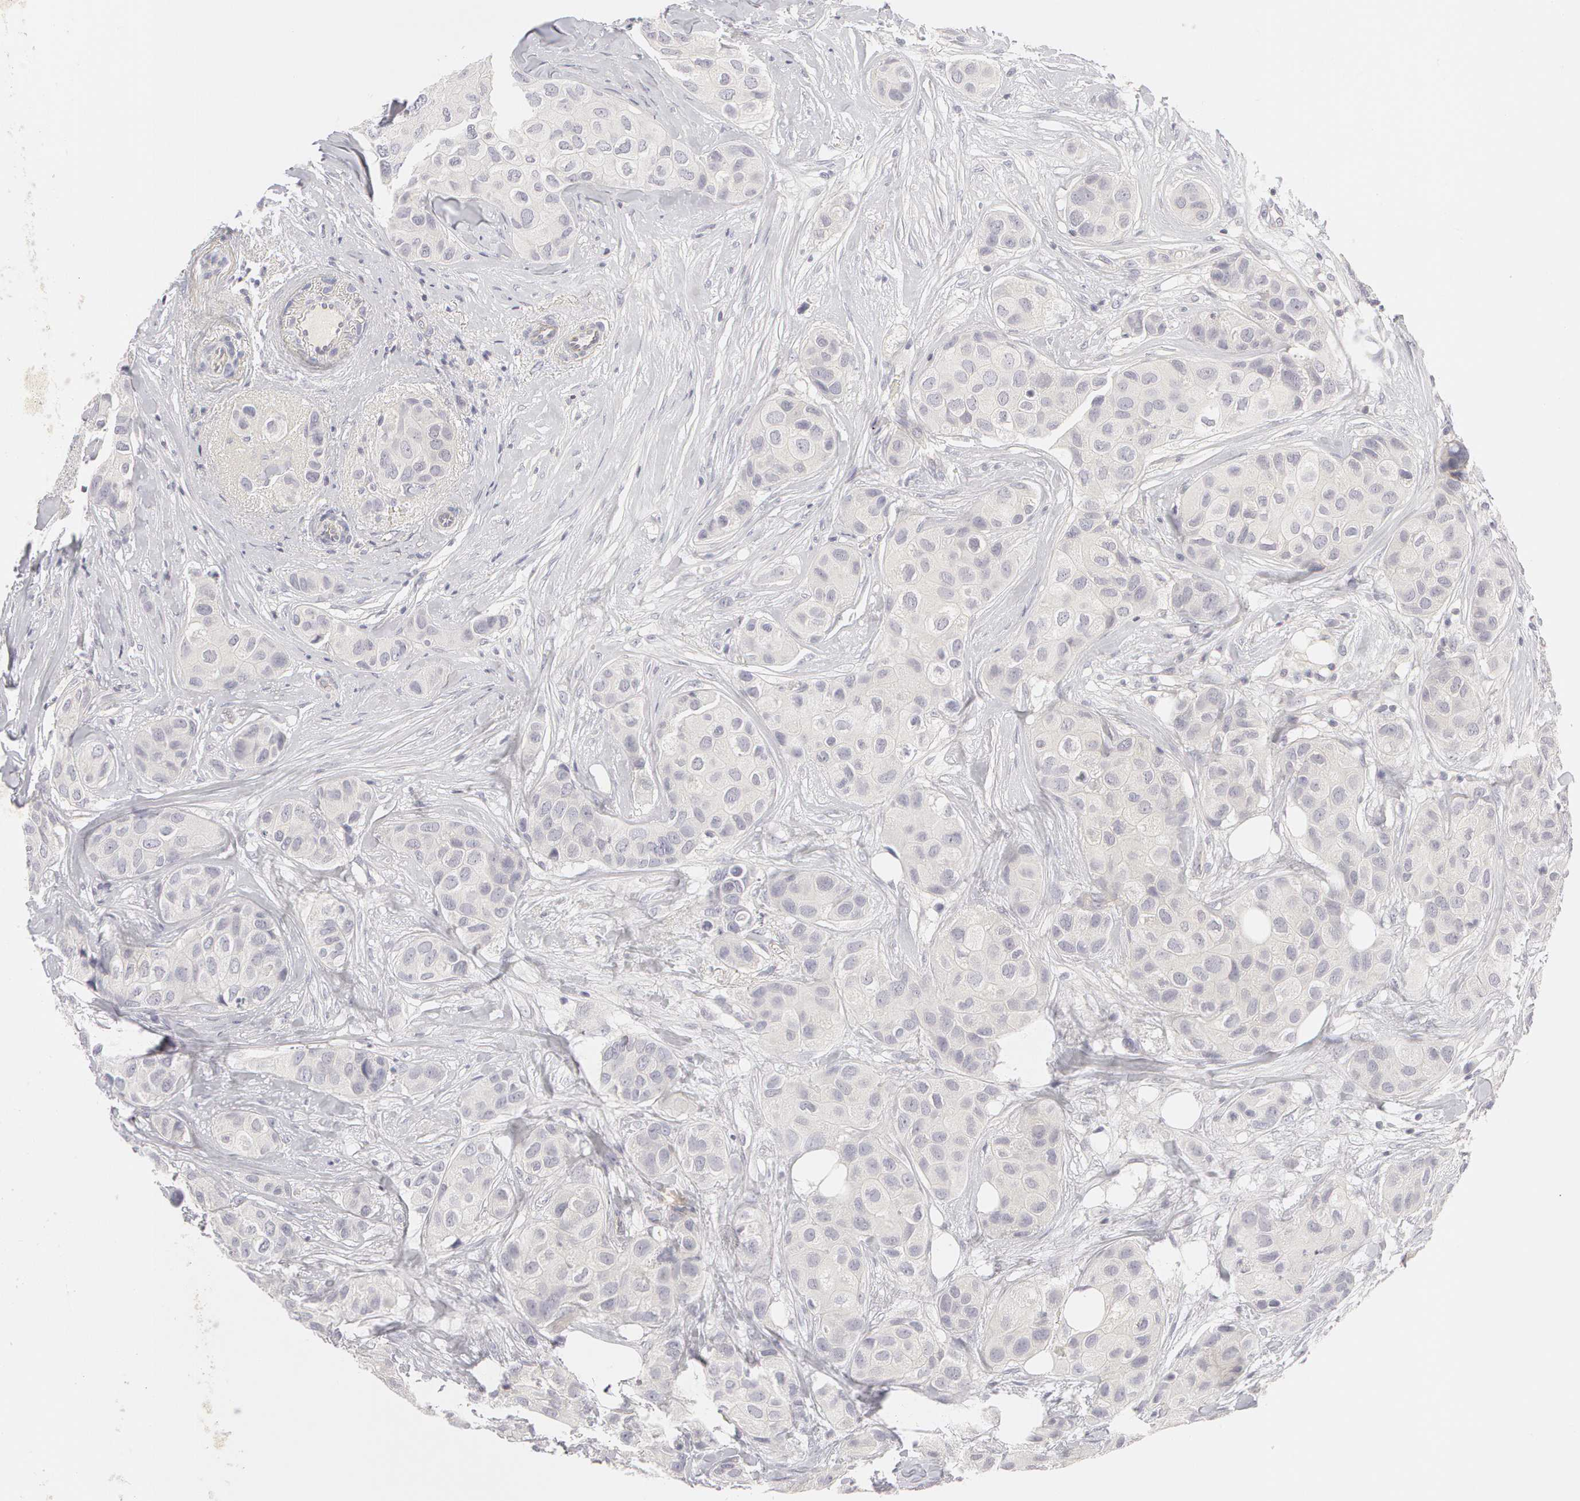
{"staining": {"intensity": "negative", "quantity": "none", "location": "none"}, "tissue": "breast cancer", "cell_type": "Tumor cells", "image_type": "cancer", "snomed": [{"axis": "morphology", "description": "Duct carcinoma"}, {"axis": "topography", "description": "Breast"}], "caption": "An immunohistochemistry (IHC) micrograph of invasive ductal carcinoma (breast) is shown. There is no staining in tumor cells of invasive ductal carcinoma (breast).", "gene": "ABCB1", "patient": {"sex": "female", "age": 68}}